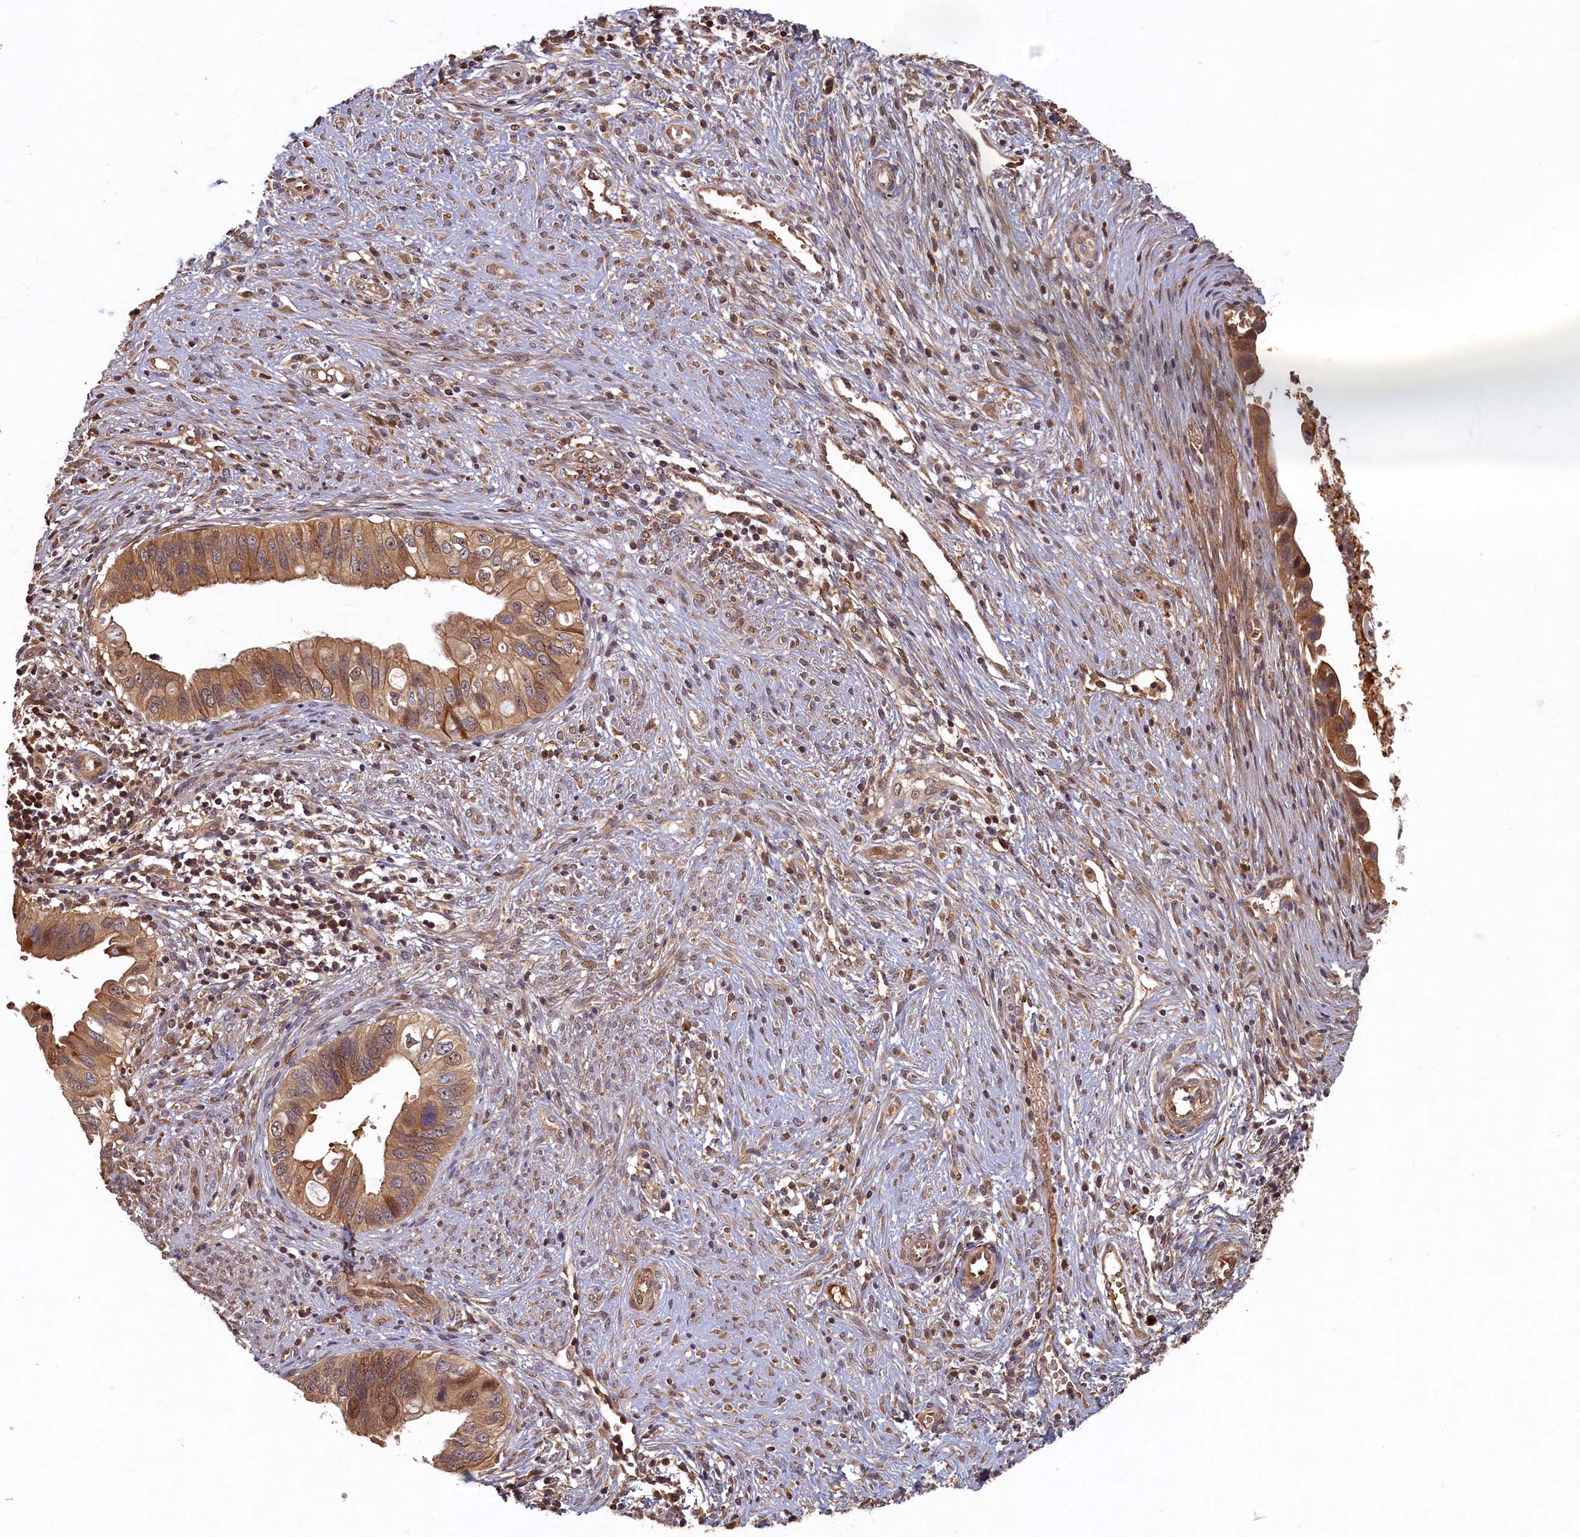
{"staining": {"intensity": "moderate", "quantity": "<25%", "location": "cytoplasmic/membranous"}, "tissue": "cervical cancer", "cell_type": "Tumor cells", "image_type": "cancer", "snomed": [{"axis": "morphology", "description": "Adenocarcinoma, NOS"}, {"axis": "topography", "description": "Cervix"}], "caption": "Human adenocarcinoma (cervical) stained with a protein marker exhibits moderate staining in tumor cells.", "gene": "LCMT2", "patient": {"sex": "female", "age": 42}}